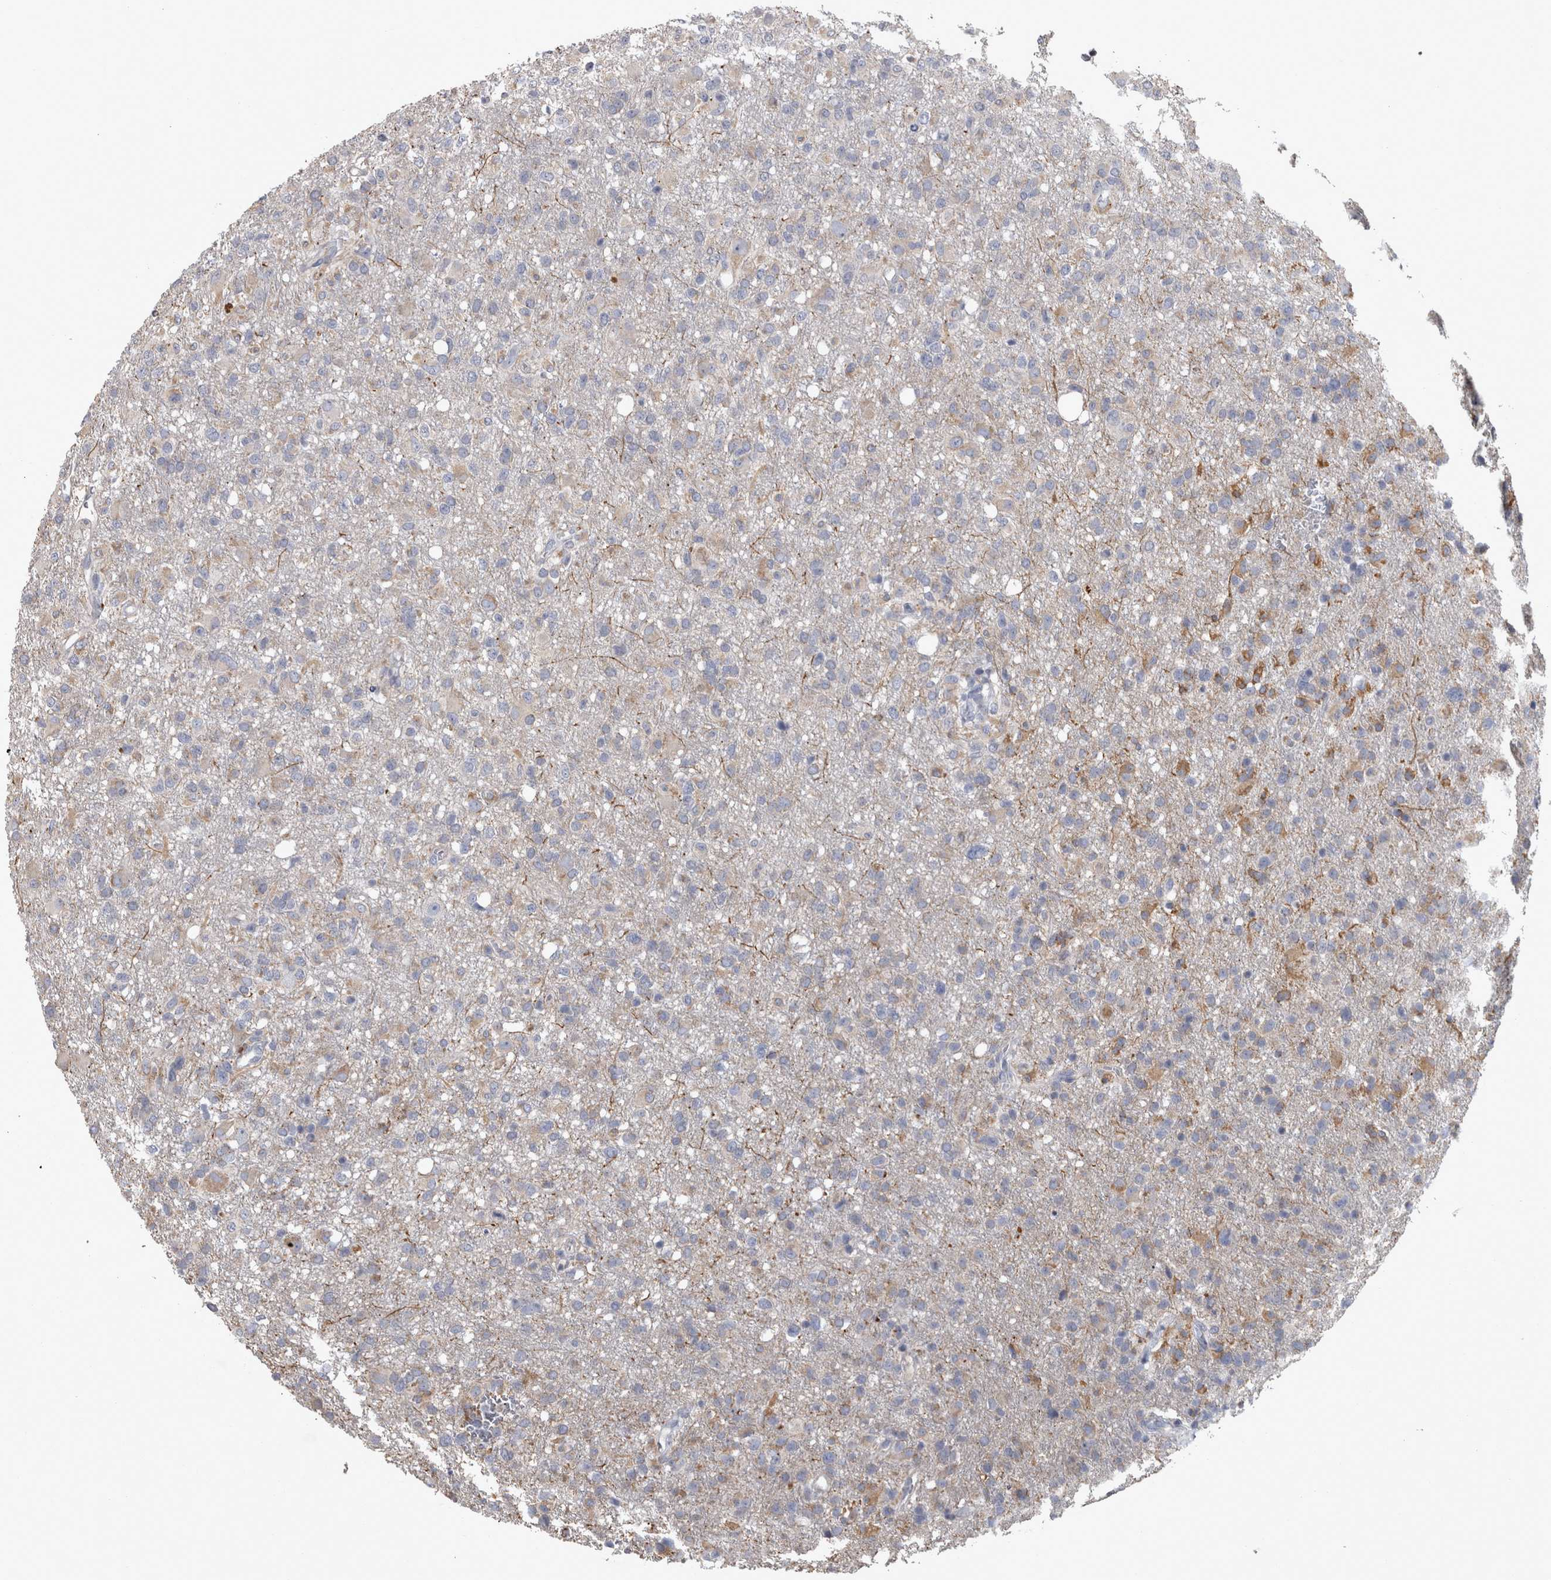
{"staining": {"intensity": "weak", "quantity": "<25%", "location": "cytoplasmic/membranous"}, "tissue": "glioma", "cell_type": "Tumor cells", "image_type": "cancer", "snomed": [{"axis": "morphology", "description": "Glioma, malignant, High grade"}, {"axis": "topography", "description": "Brain"}], "caption": "Tumor cells show no significant positivity in glioma.", "gene": "DBT", "patient": {"sex": "female", "age": 57}}